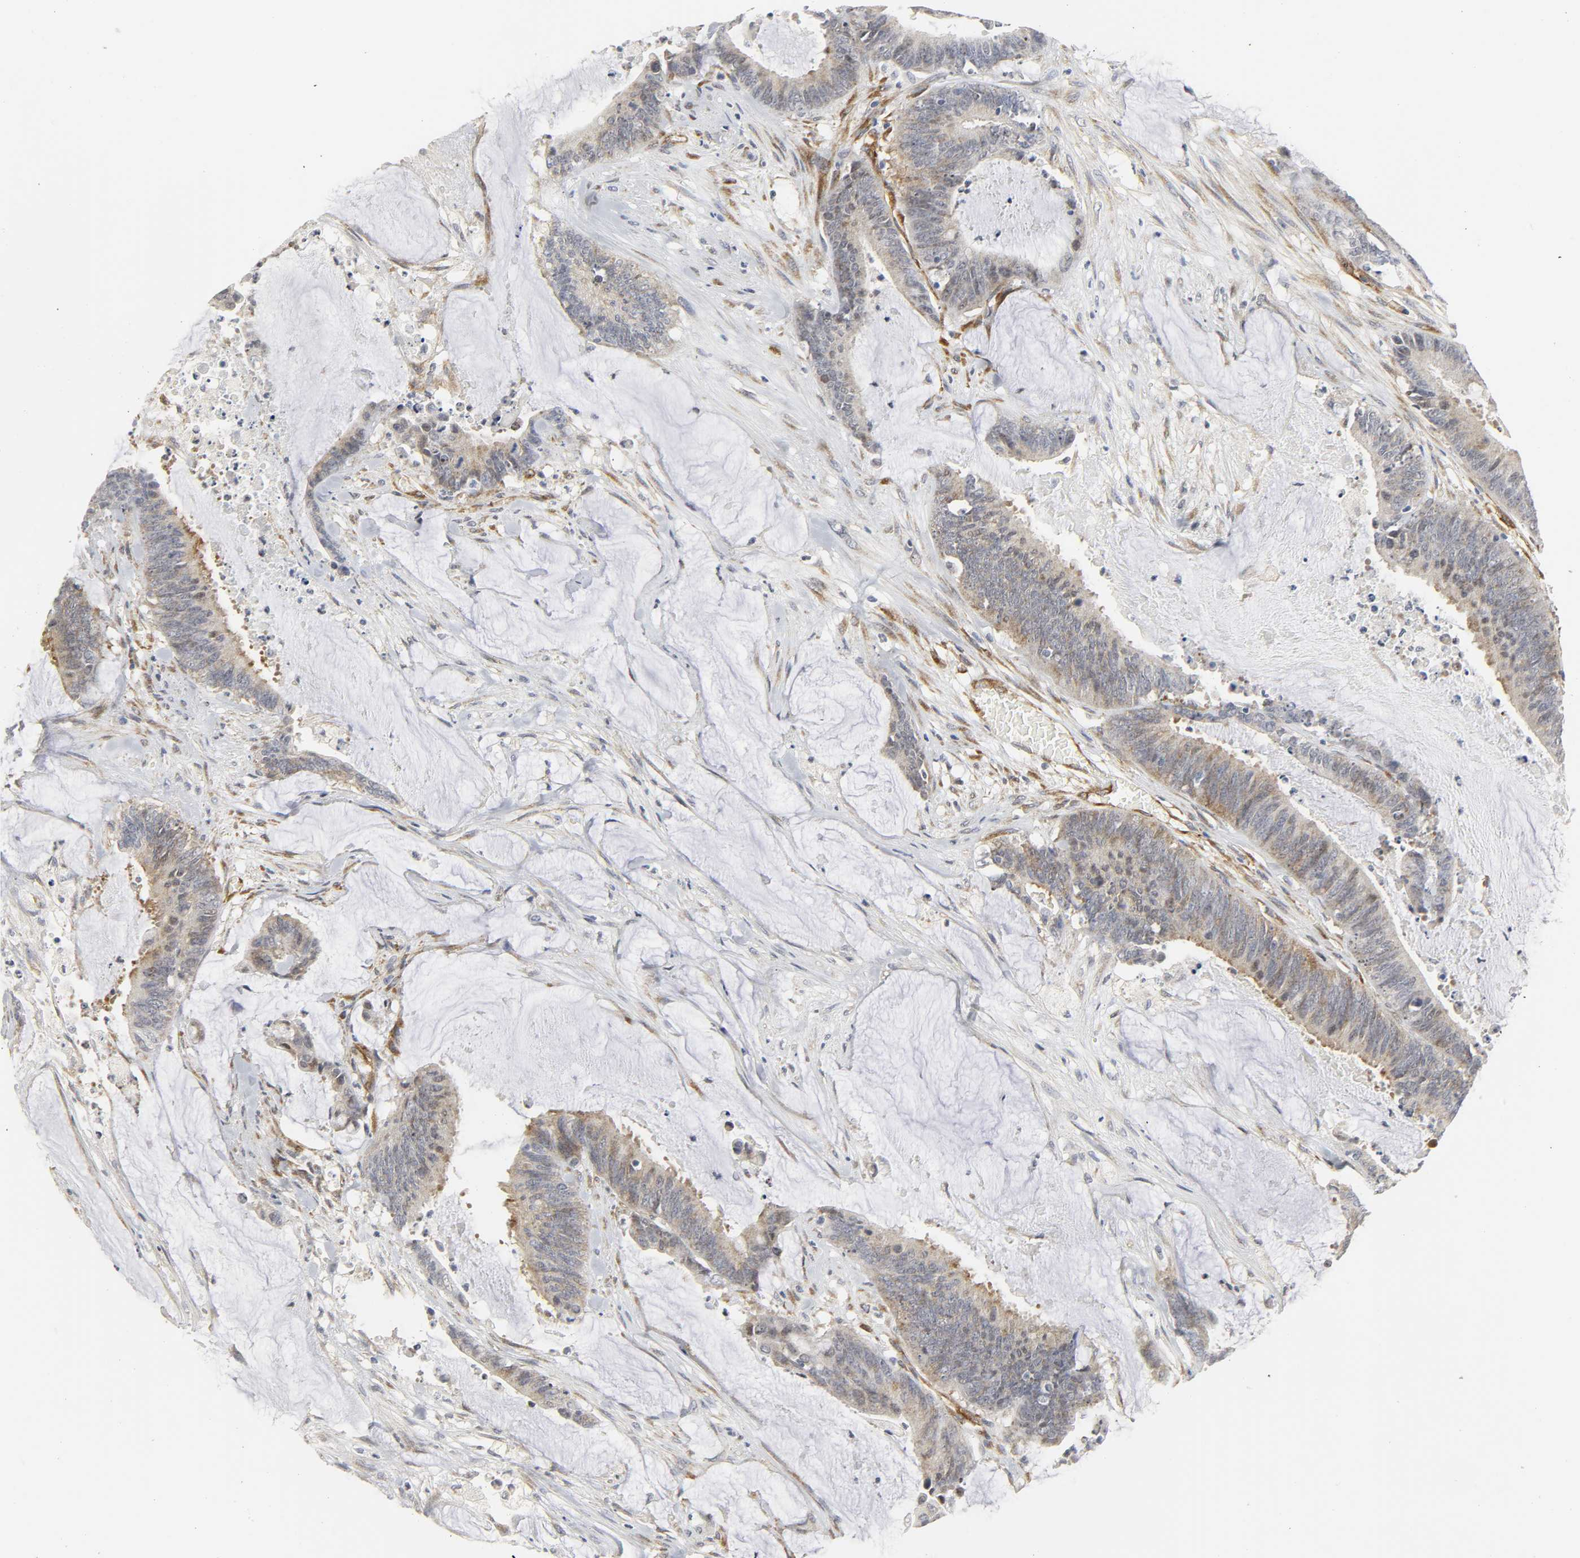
{"staining": {"intensity": "weak", "quantity": ">75%", "location": "cytoplasmic/membranous"}, "tissue": "colorectal cancer", "cell_type": "Tumor cells", "image_type": "cancer", "snomed": [{"axis": "morphology", "description": "Adenocarcinoma, NOS"}, {"axis": "topography", "description": "Rectum"}], "caption": "Human colorectal cancer stained for a protein (brown) demonstrates weak cytoplasmic/membranous positive positivity in approximately >75% of tumor cells.", "gene": "DOCK1", "patient": {"sex": "female", "age": 66}}